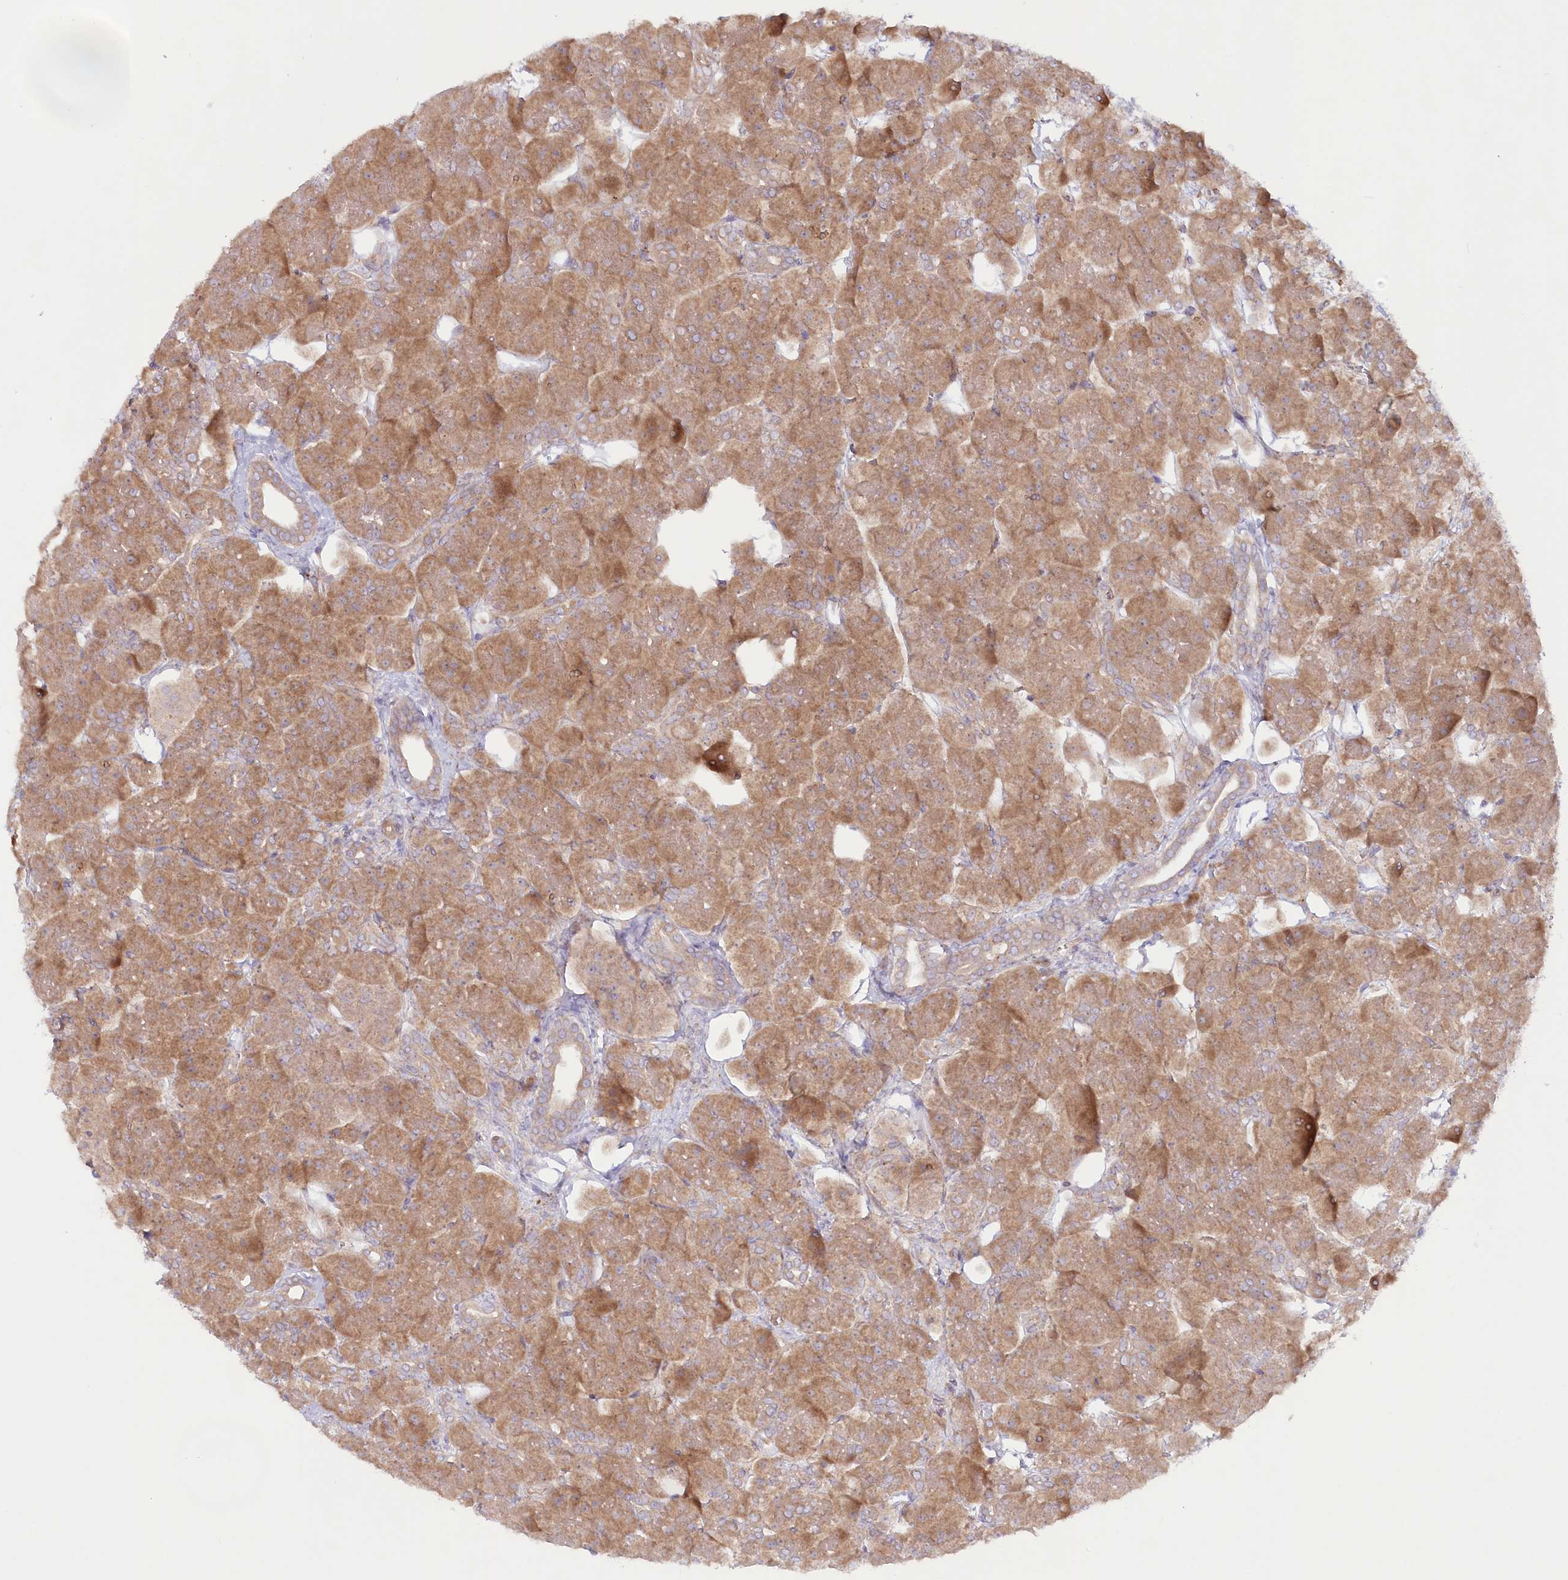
{"staining": {"intensity": "moderate", "quantity": ">75%", "location": "cytoplasmic/membranous"}, "tissue": "pancreas", "cell_type": "Exocrine glandular cells", "image_type": "normal", "snomed": [{"axis": "morphology", "description": "Normal tissue, NOS"}, {"axis": "topography", "description": "Pancreas"}], "caption": "Immunohistochemical staining of unremarkable pancreas displays medium levels of moderate cytoplasmic/membranous staining in about >75% of exocrine glandular cells. The staining was performed using DAB (3,3'-diaminobenzidine) to visualize the protein expression in brown, while the nuclei were stained in blue with hematoxylin (Magnification: 20x).", "gene": "TNIP1", "patient": {"sex": "male", "age": 66}}